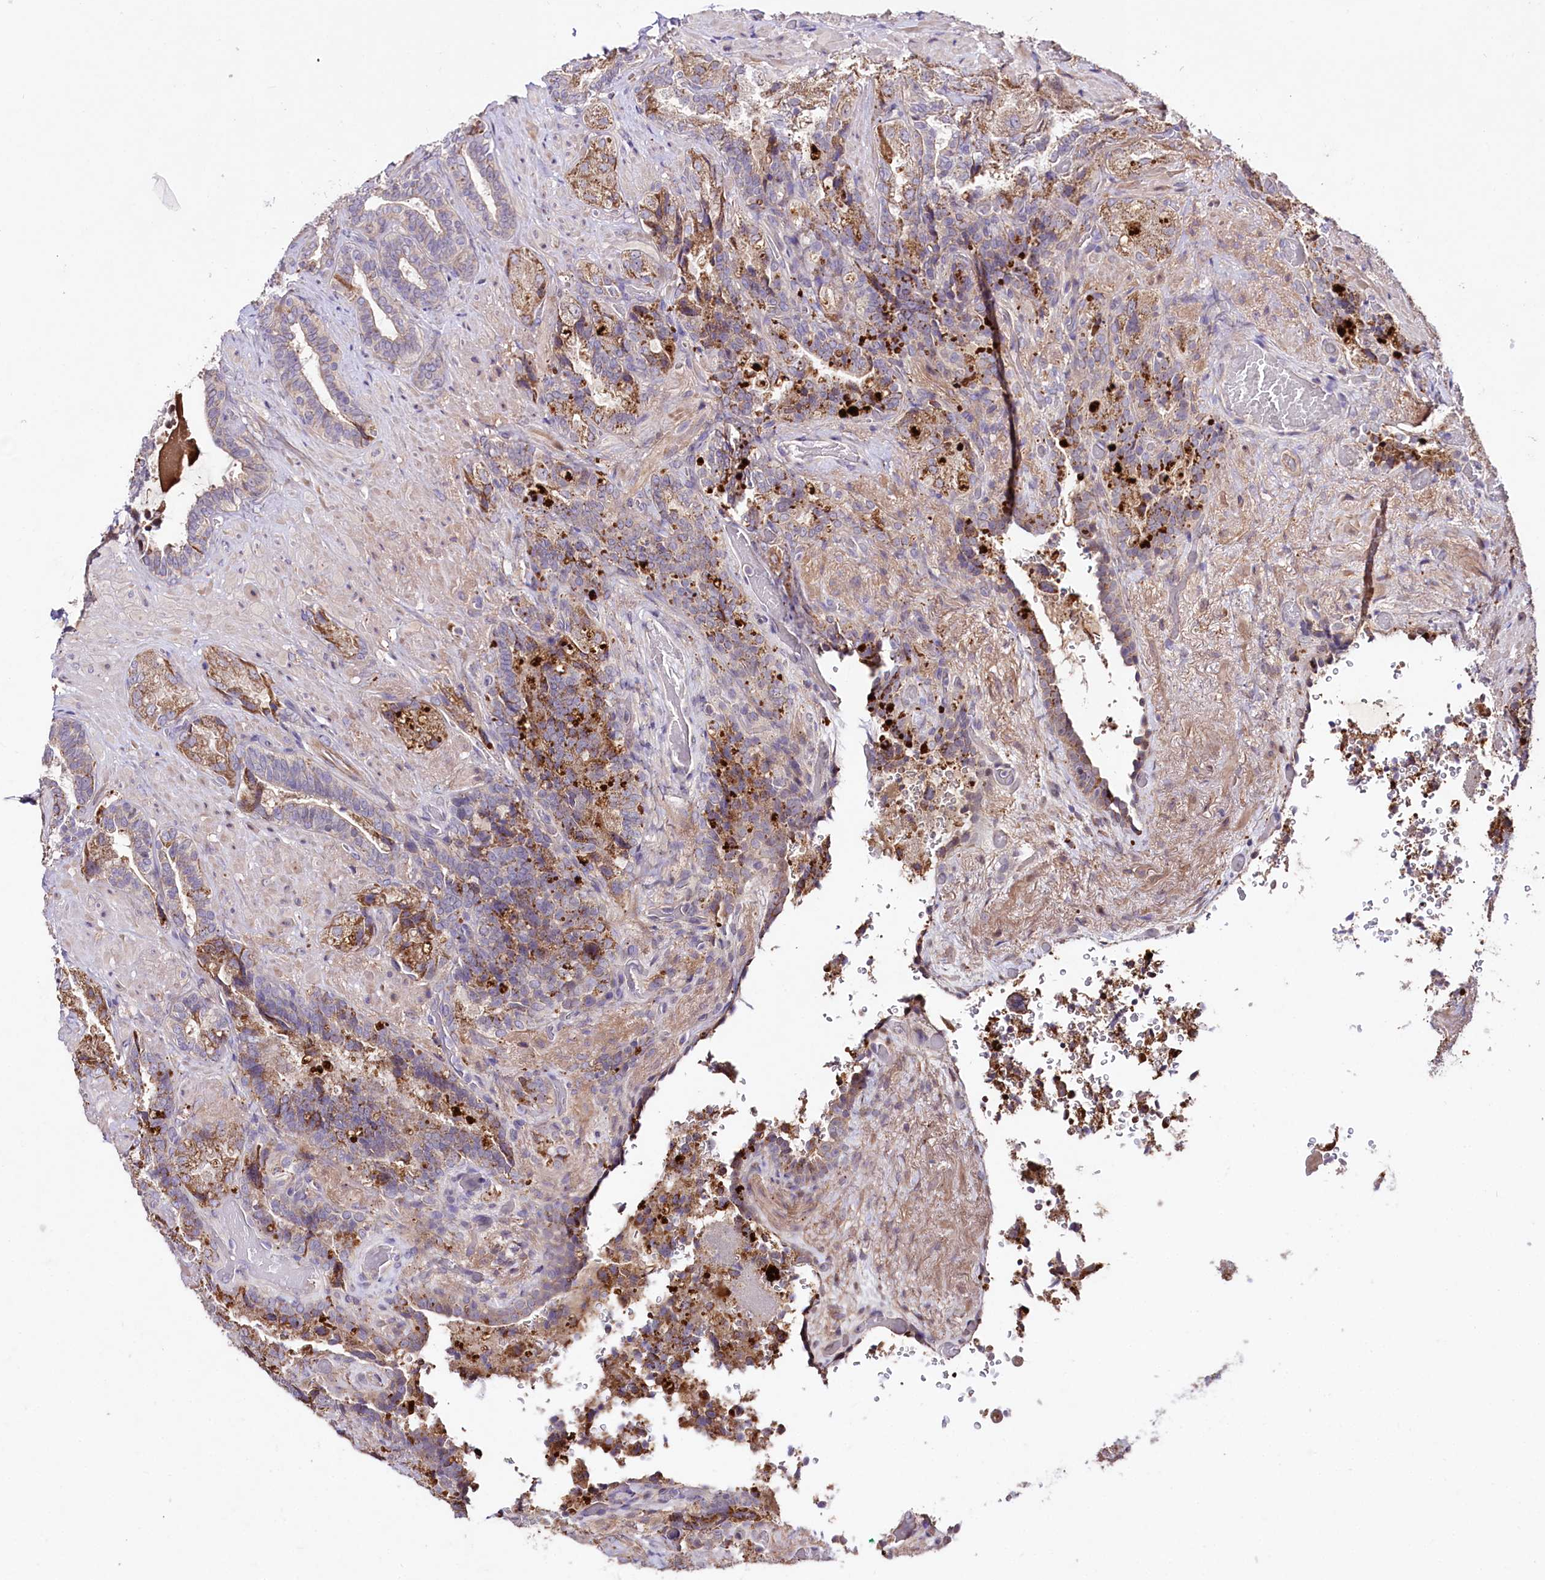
{"staining": {"intensity": "moderate", "quantity": "25%-75%", "location": "cytoplasmic/membranous"}, "tissue": "seminal vesicle", "cell_type": "Glandular cells", "image_type": "normal", "snomed": [{"axis": "morphology", "description": "Normal tissue, NOS"}, {"axis": "topography", "description": "Prostate and seminal vesicle, NOS"}, {"axis": "topography", "description": "Prostate"}, {"axis": "topography", "description": "Seminal veicle"}], "caption": "IHC photomicrograph of benign seminal vesicle: human seminal vesicle stained using IHC displays medium levels of moderate protein expression localized specifically in the cytoplasmic/membranous of glandular cells, appearing as a cytoplasmic/membranous brown color.", "gene": "TNPO3", "patient": {"sex": "male", "age": 67}}